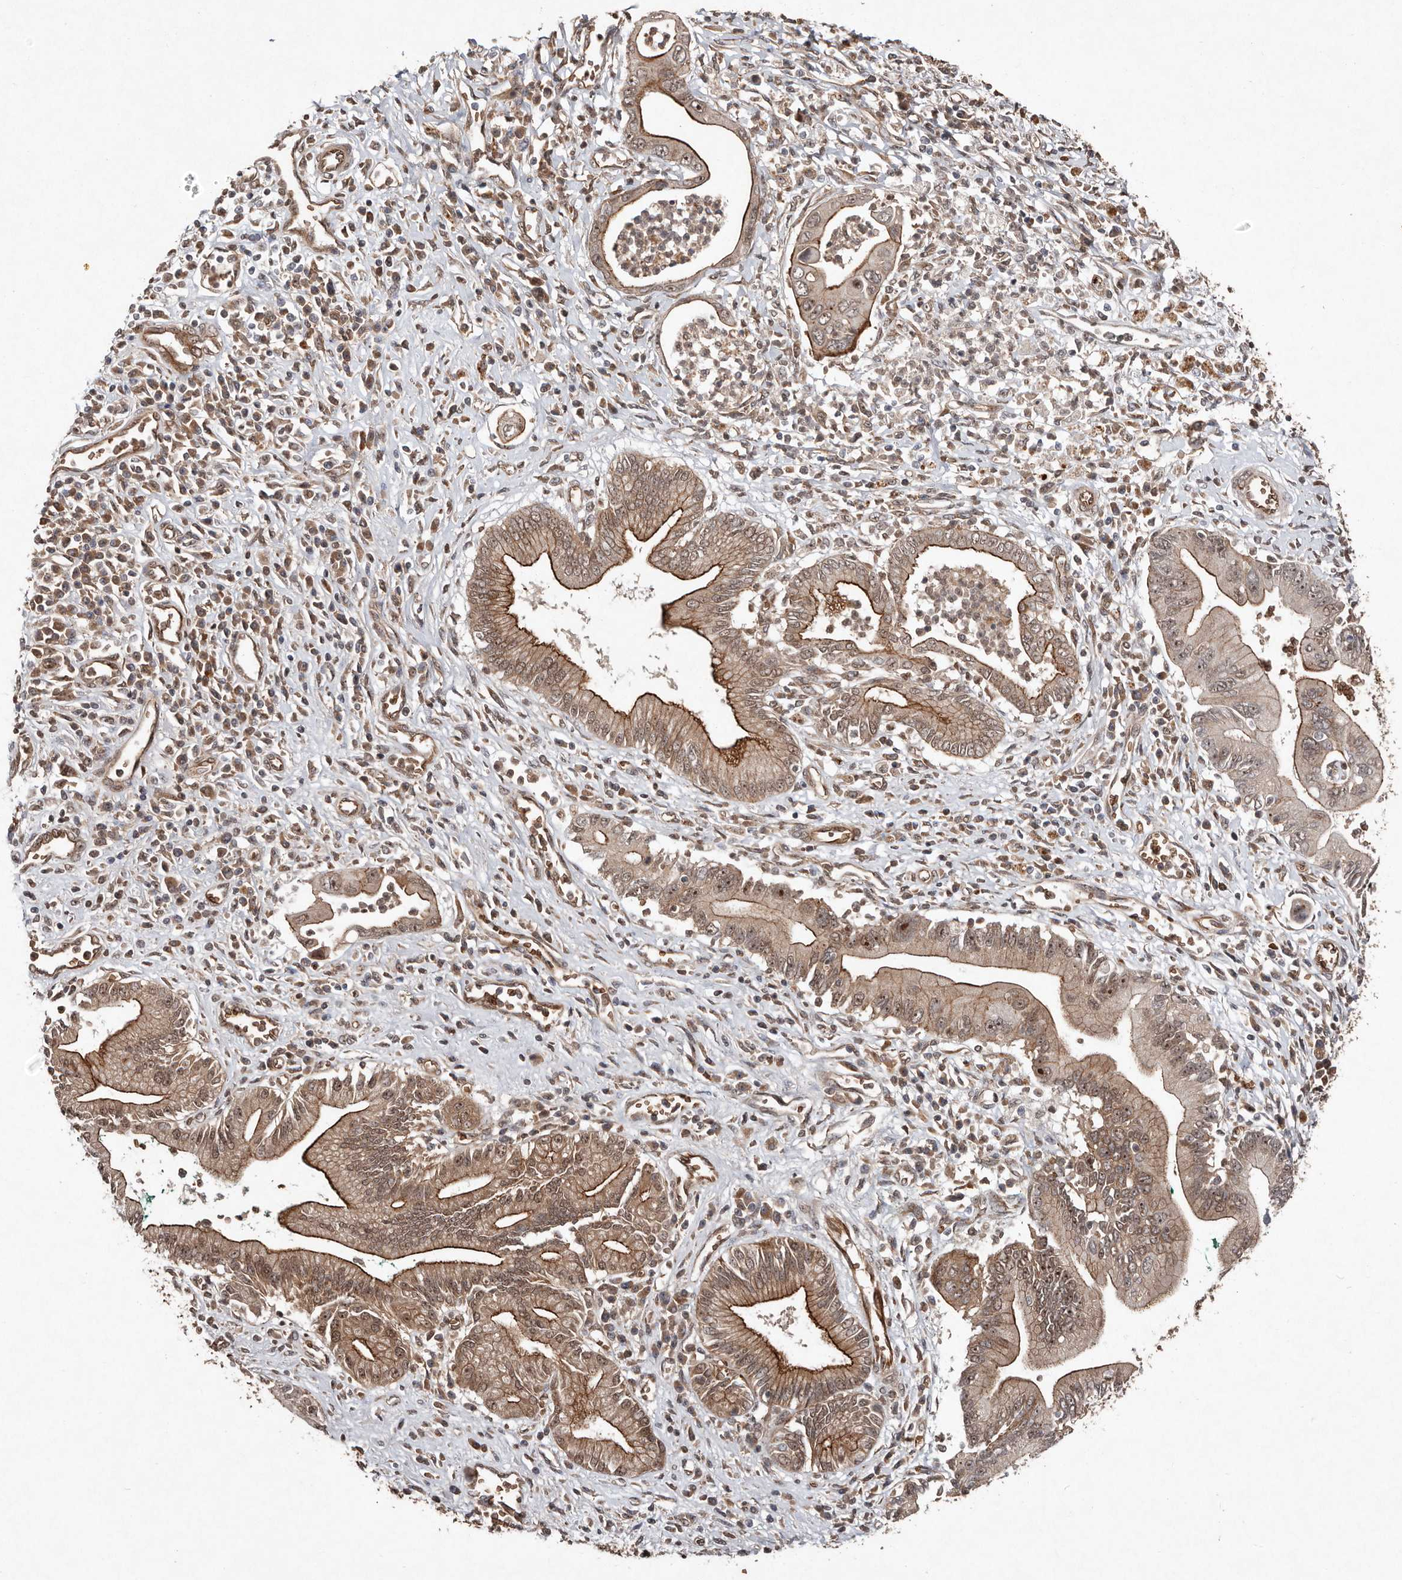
{"staining": {"intensity": "moderate", "quantity": ">75%", "location": "cytoplasmic/membranous"}, "tissue": "pancreatic cancer", "cell_type": "Tumor cells", "image_type": "cancer", "snomed": [{"axis": "morphology", "description": "Adenocarcinoma, NOS"}, {"axis": "topography", "description": "Pancreas"}], "caption": "Immunohistochemistry (IHC) image of neoplastic tissue: pancreatic cancer stained using immunohistochemistry exhibits medium levels of moderate protein expression localized specifically in the cytoplasmic/membranous of tumor cells, appearing as a cytoplasmic/membranous brown color.", "gene": "DIP2C", "patient": {"sex": "male", "age": 78}}